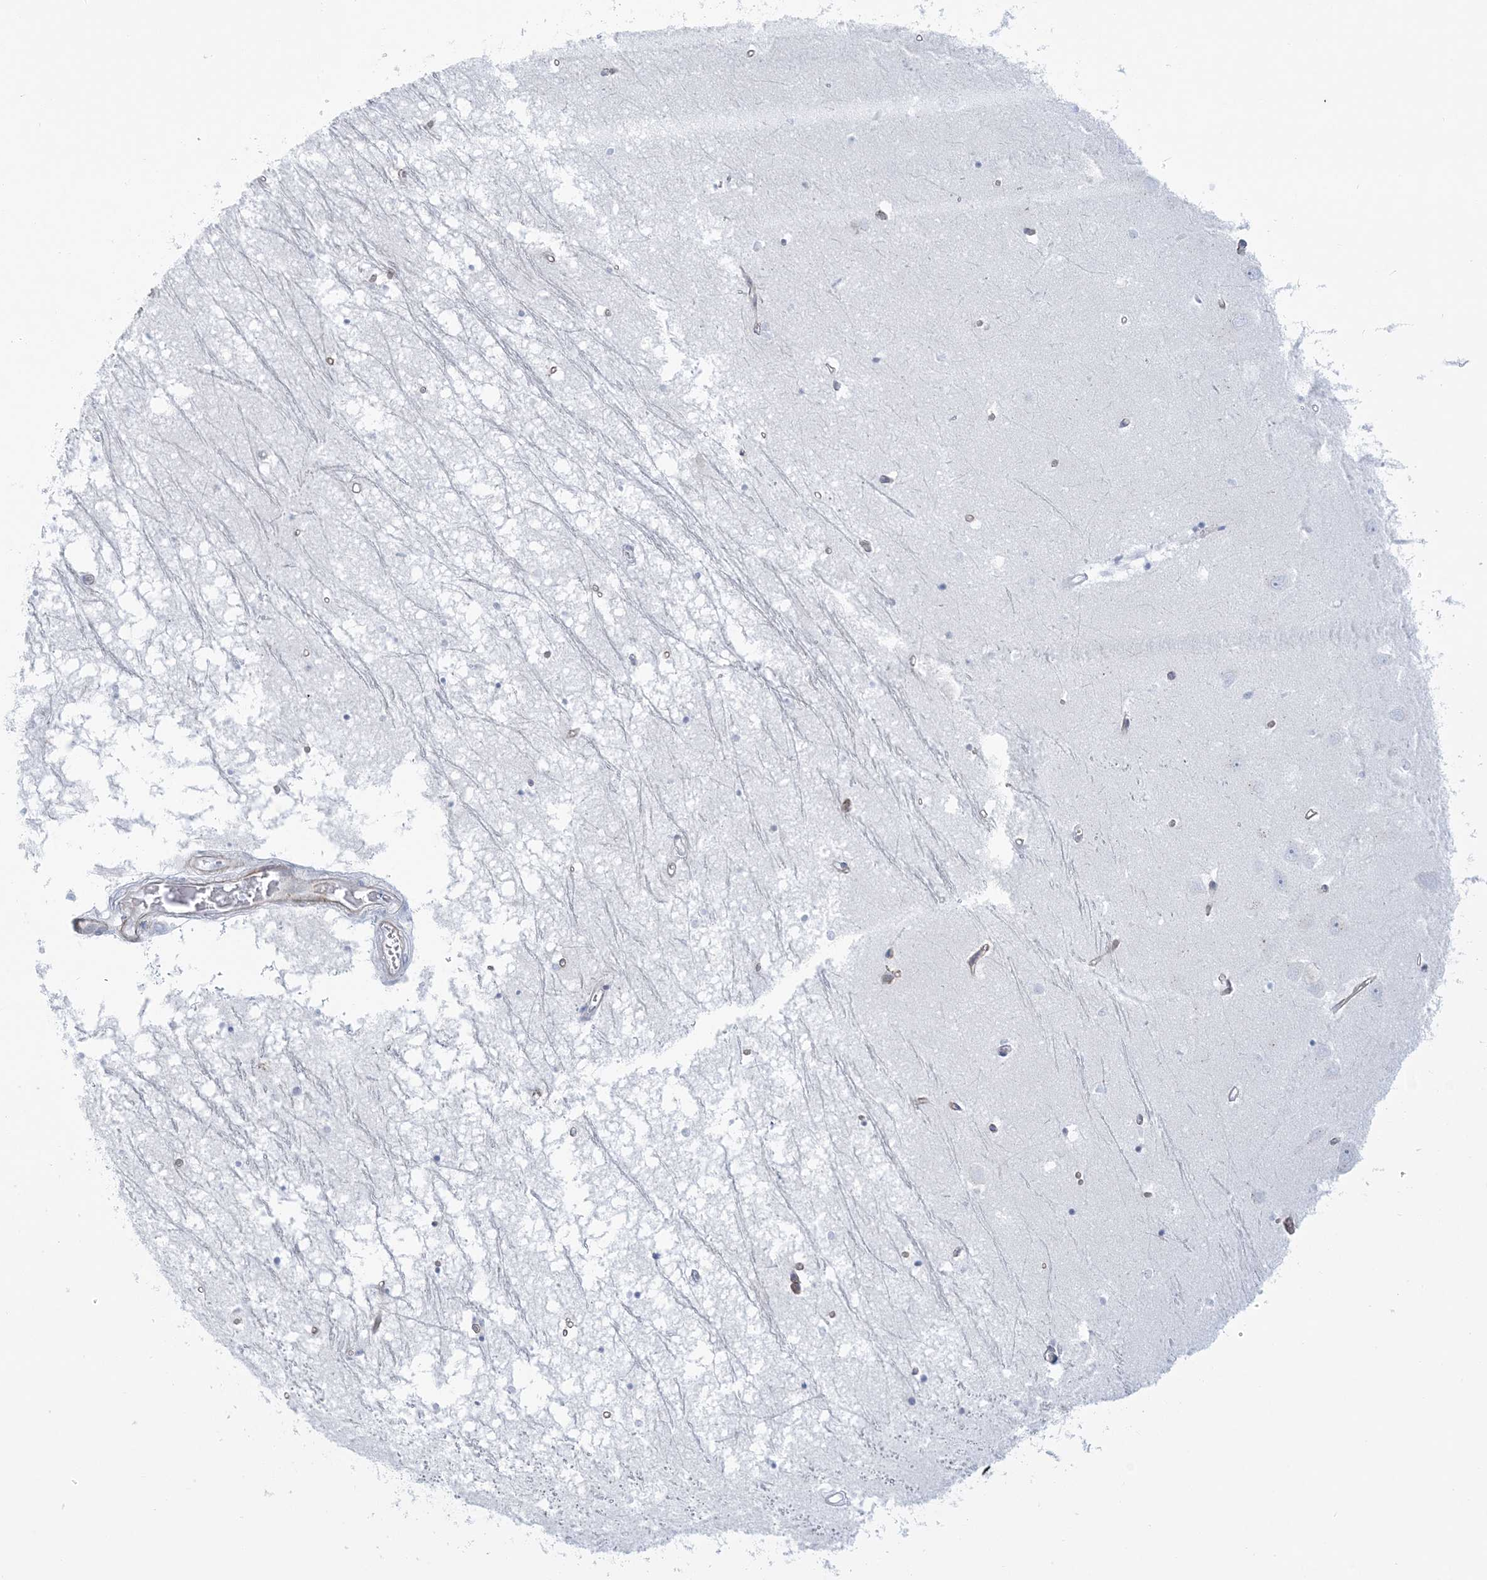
{"staining": {"intensity": "negative", "quantity": "none", "location": "none"}, "tissue": "hippocampus", "cell_type": "Glial cells", "image_type": "normal", "snomed": [{"axis": "morphology", "description": "Normal tissue, NOS"}, {"axis": "topography", "description": "Hippocampus"}], "caption": "Protein analysis of normal hippocampus displays no significant expression in glial cells.", "gene": "ADGB", "patient": {"sex": "male", "age": 70}}